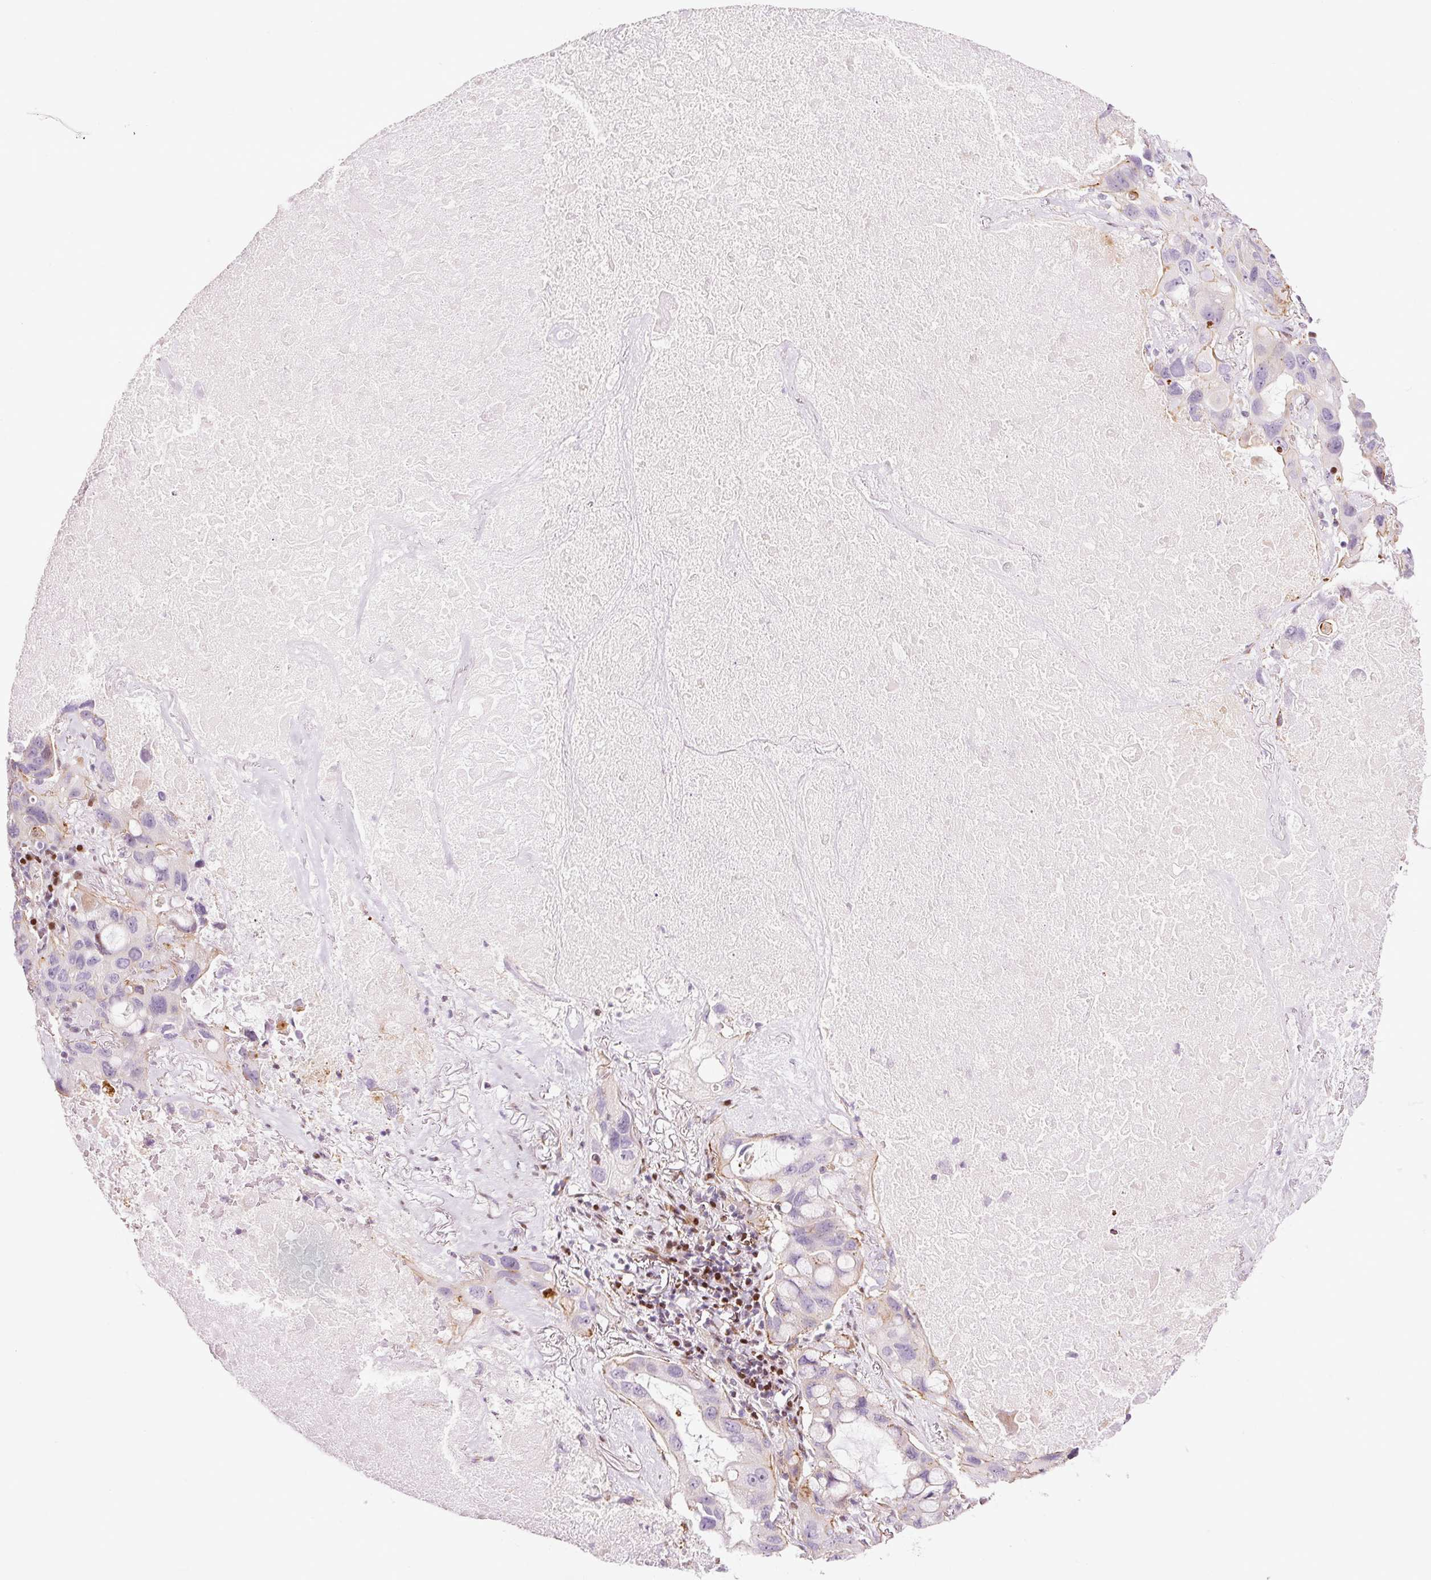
{"staining": {"intensity": "negative", "quantity": "none", "location": "none"}, "tissue": "lung cancer", "cell_type": "Tumor cells", "image_type": "cancer", "snomed": [{"axis": "morphology", "description": "Squamous cell carcinoma, NOS"}, {"axis": "topography", "description": "Lung"}], "caption": "Lung cancer was stained to show a protein in brown. There is no significant positivity in tumor cells.", "gene": "ANKRD20A1", "patient": {"sex": "female", "age": 73}}